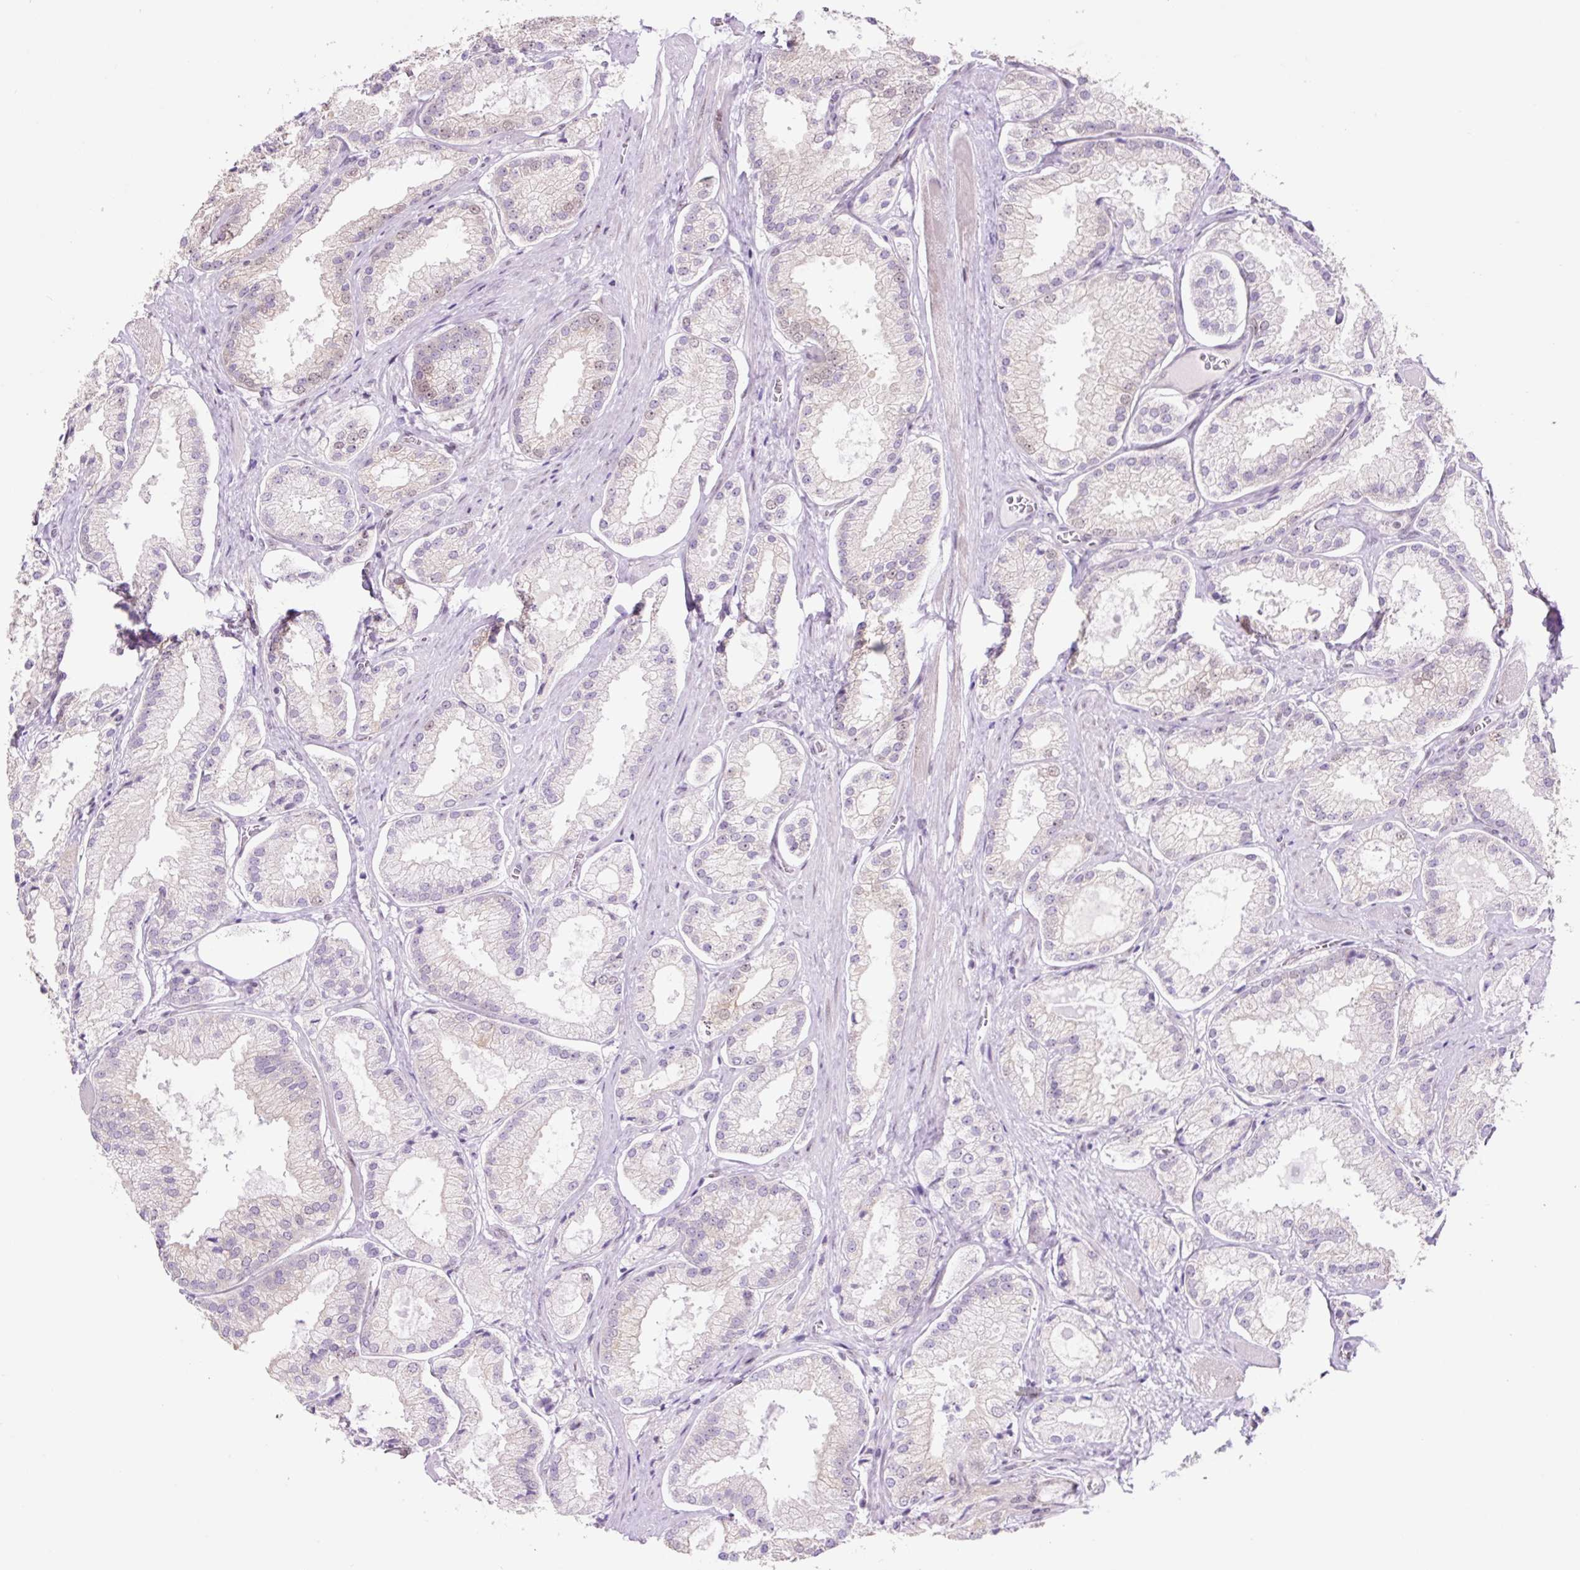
{"staining": {"intensity": "negative", "quantity": "none", "location": "none"}, "tissue": "prostate cancer", "cell_type": "Tumor cells", "image_type": "cancer", "snomed": [{"axis": "morphology", "description": "Adenocarcinoma, High grade"}, {"axis": "topography", "description": "Prostate"}], "caption": "Tumor cells show no significant expression in high-grade adenocarcinoma (prostate).", "gene": "TAF1A", "patient": {"sex": "male", "age": 68}}